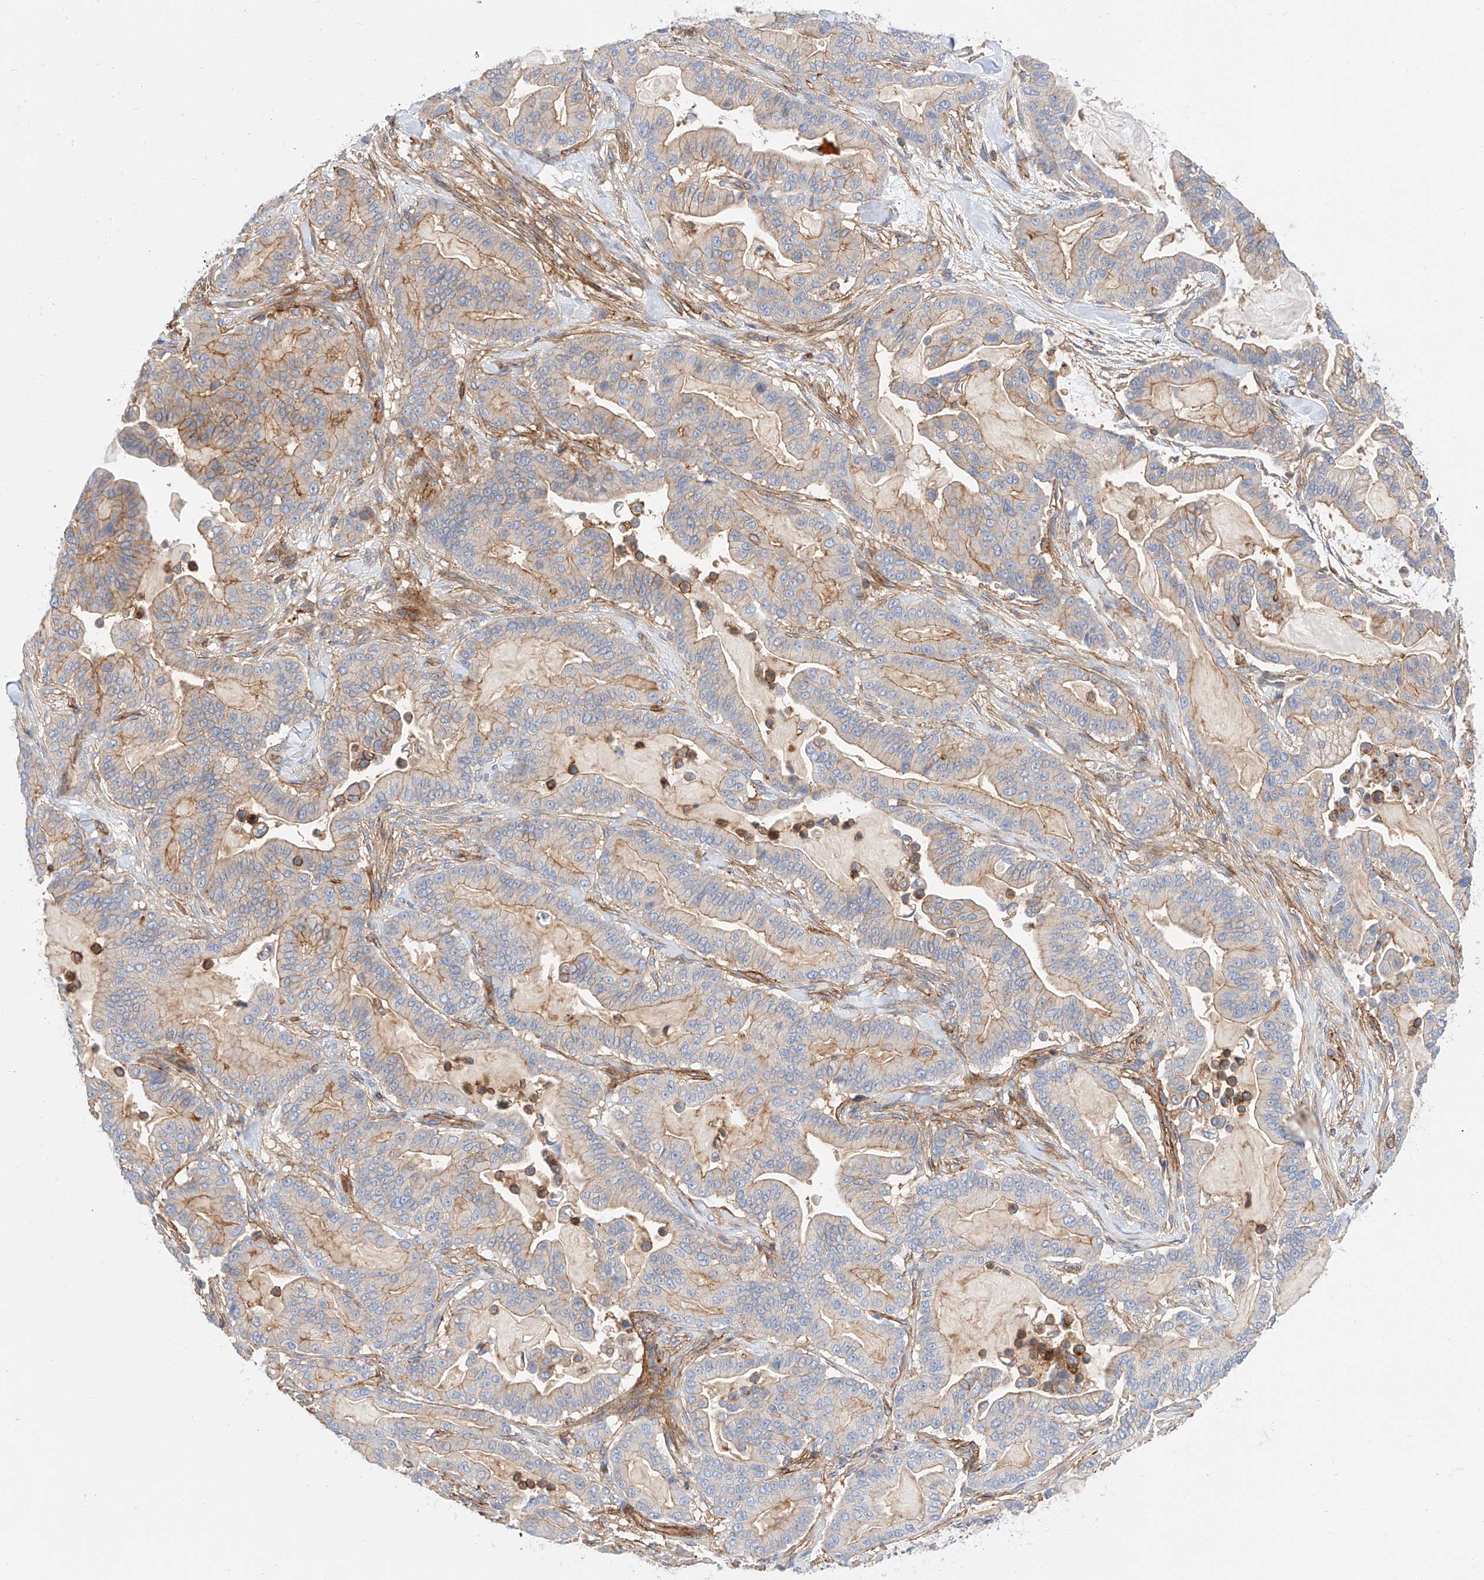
{"staining": {"intensity": "weak", "quantity": "25%-75%", "location": "cytoplasmic/membranous"}, "tissue": "pancreatic cancer", "cell_type": "Tumor cells", "image_type": "cancer", "snomed": [{"axis": "morphology", "description": "Adenocarcinoma, NOS"}, {"axis": "topography", "description": "Pancreas"}], "caption": "A micrograph of human pancreatic cancer (adenocarcinoma) stained for a protein shows weak cytoplasmic/membranous brown staining in tumor cells.", "gene": "HAUS4", "patient": {"sex": "male", "age": 63}}